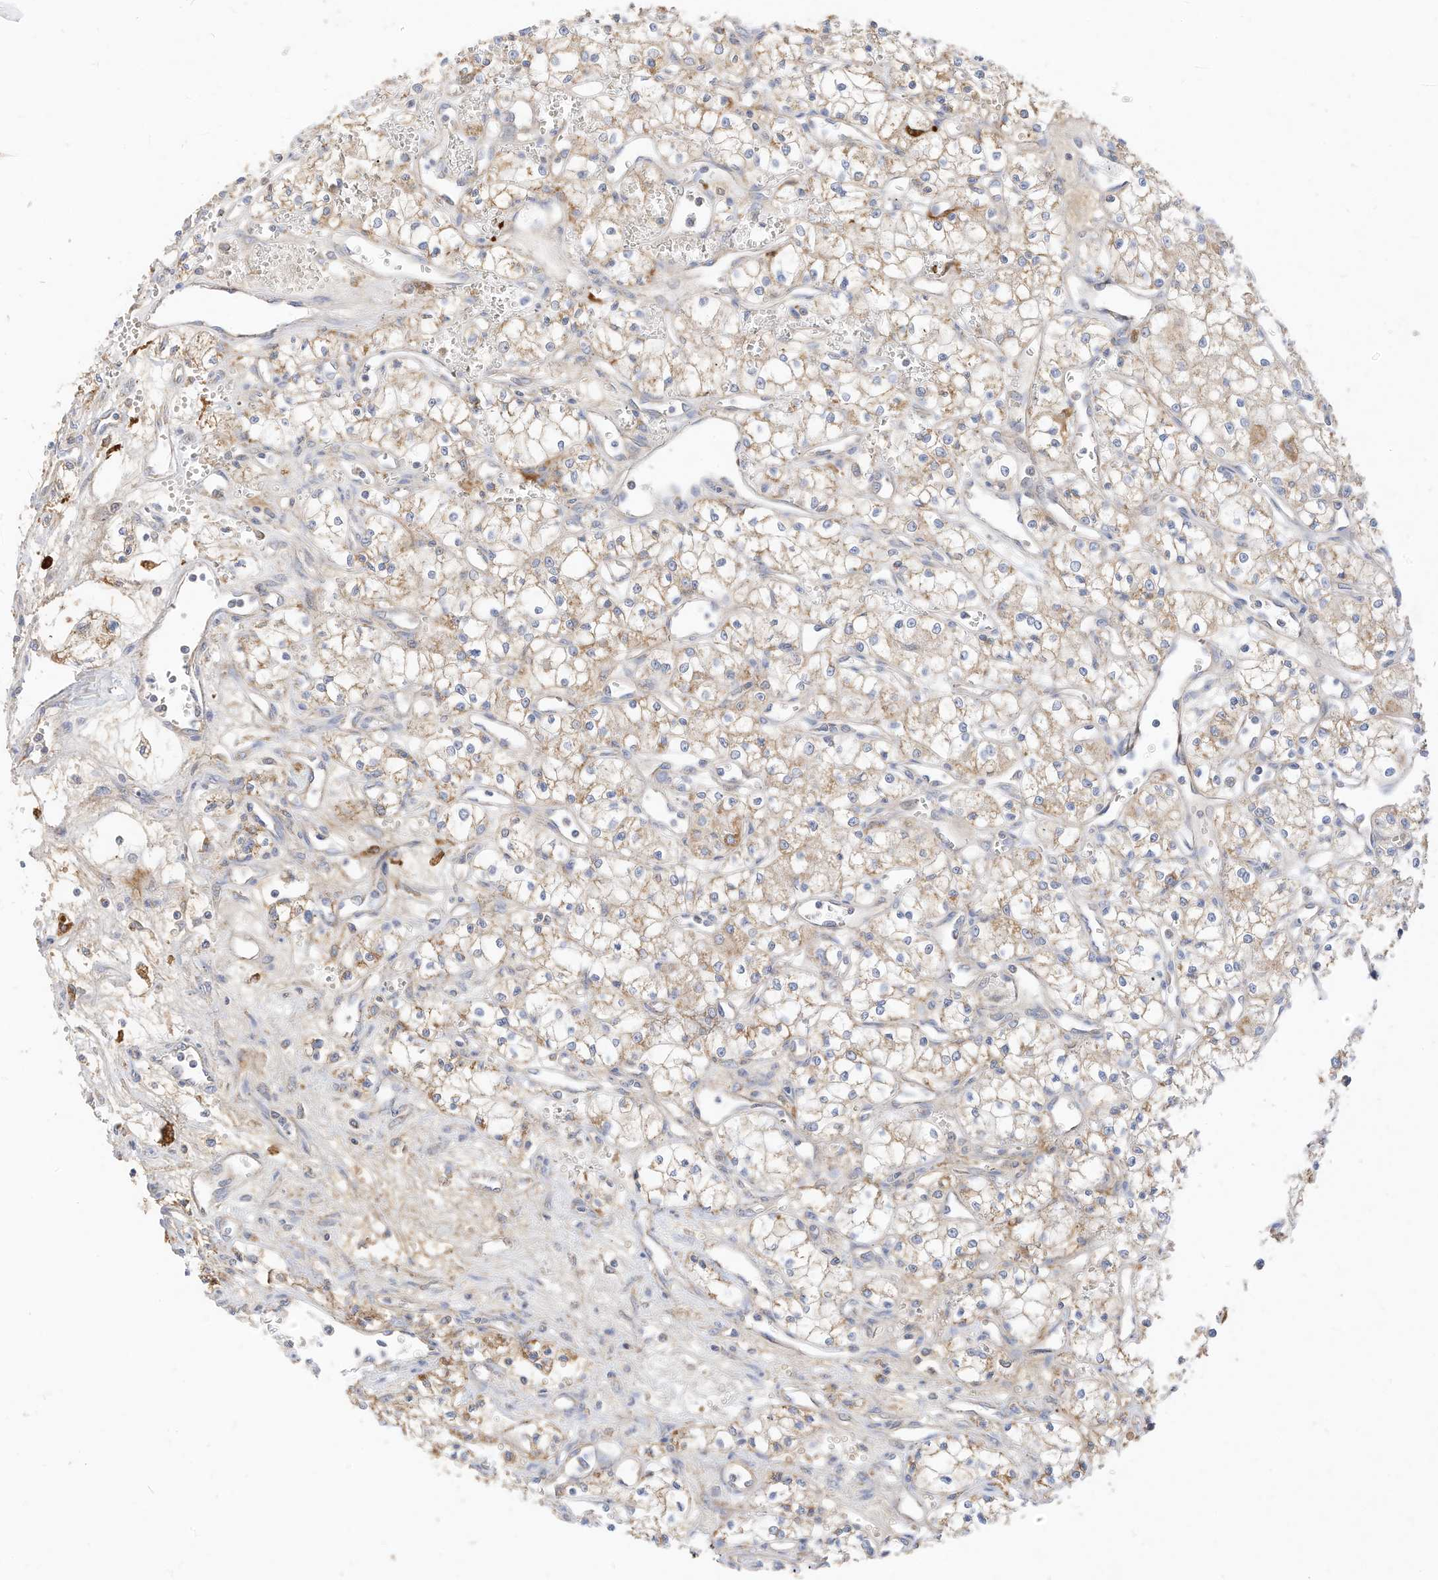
{"staining": {"intensity": "weak", "quantity": "25%-75%", "location": "cytoplasmic/membranous"}, "tissue": "renal cancer", "cell_type": "Tumor cells", "image_type": "cancer", "snomed": [{"axis": "morphology", "description": "Adenocarcinoma, NOS"}, {"axis": "topography", "description": "Kidney"}], "caption": "IHC photomicrograph of human renal cancer stained for a protein (brown), which shows low levels of weak cytoplasmic/membranous staining in approximately 25%-75% of tumor cells.", "gene": "RHOH", "patient": {"sex": "male", "age": 59}}